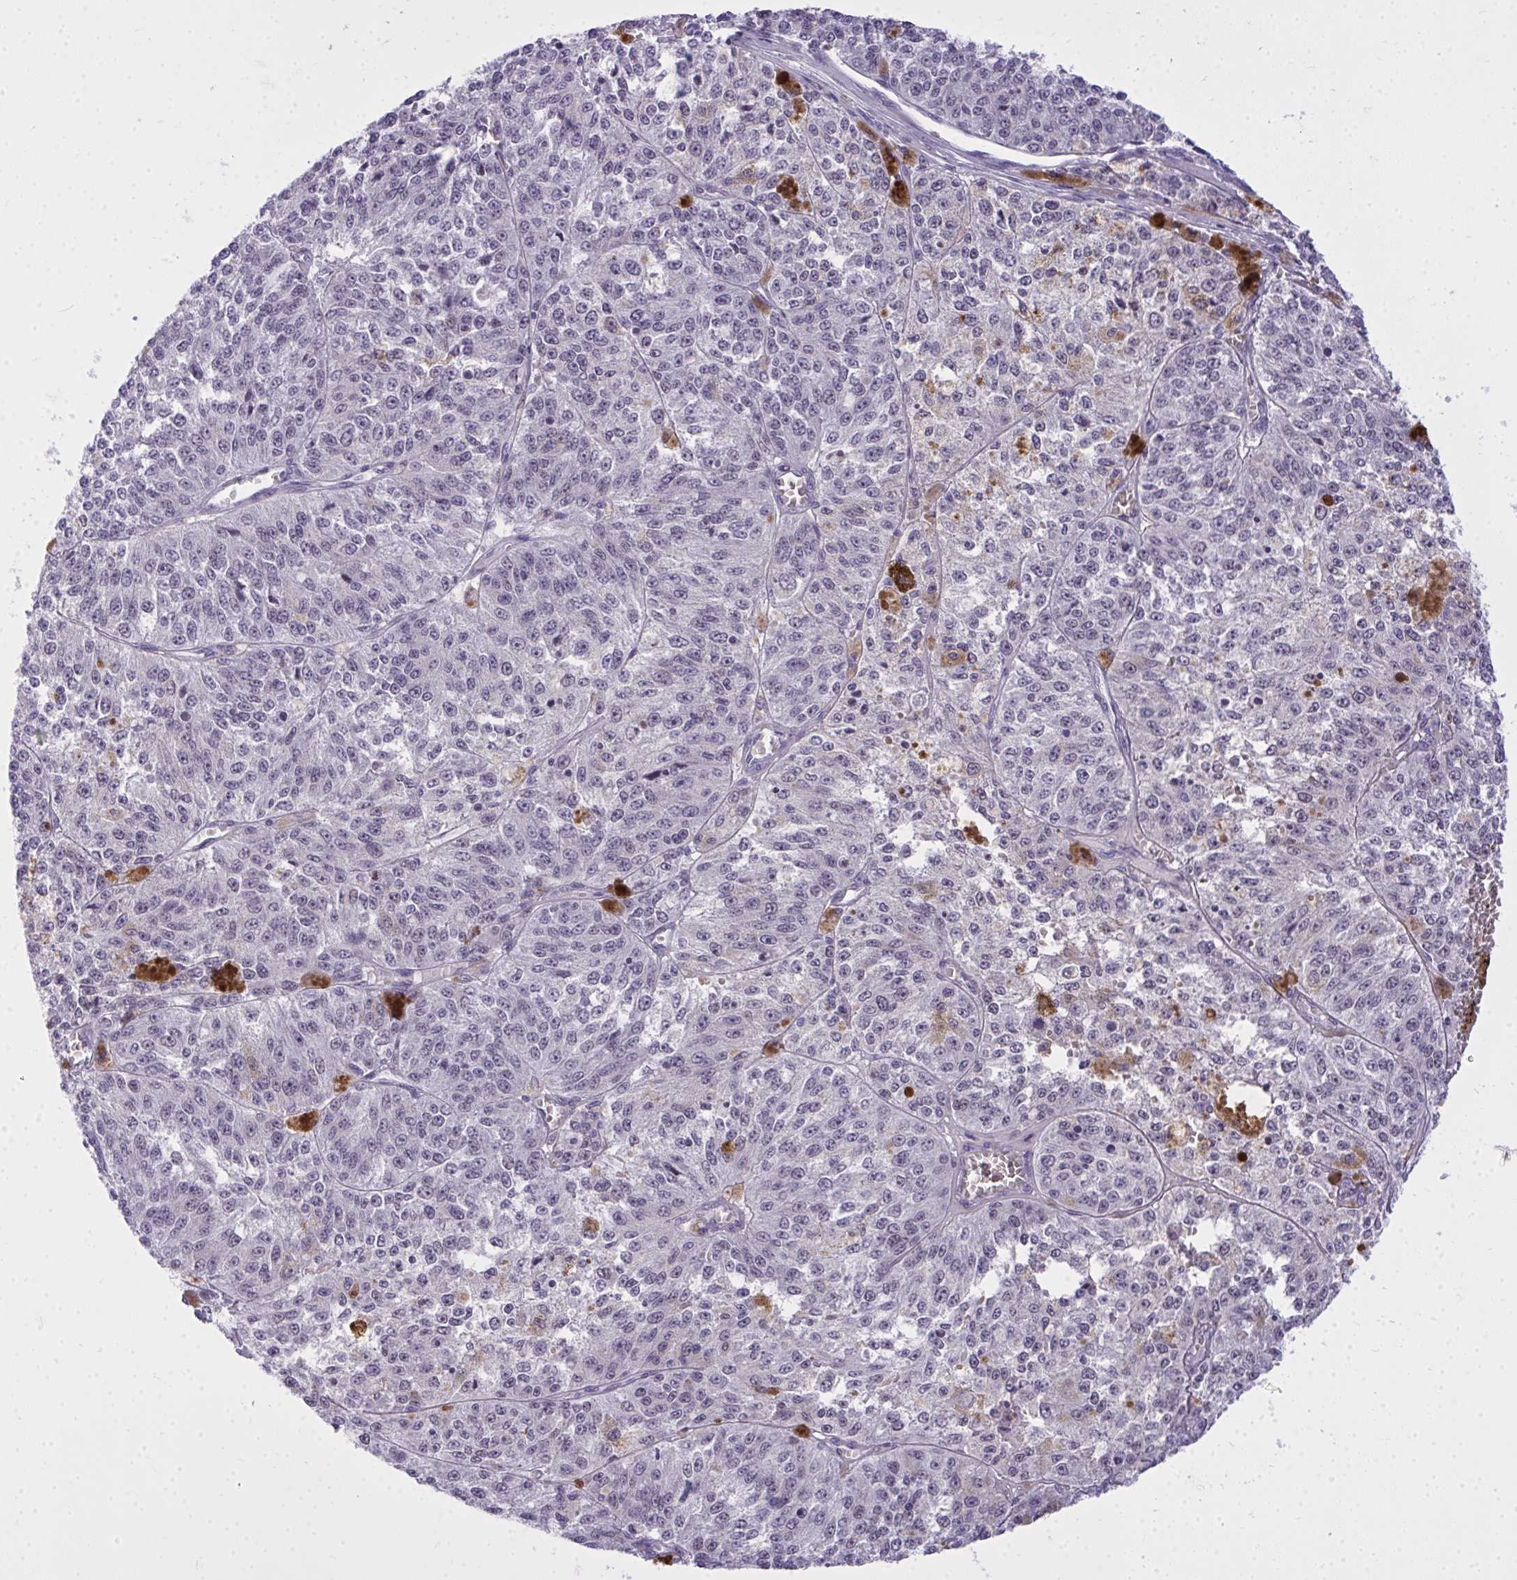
{"staining": {"intensity": "negative", "quantity": "none", "location": "none"}, "tissue": "melanoma", "cell_type": "Tumor cells", "image_type": "cancer", "snomed": [{"axis": "morphology", "description": "Malignant melanoma, Metastatic site"}, {"axis": "topography", "description": "Lymph node"}], "caption": "Tumor cells show no significant protein positivity in melanoma.", "gene": "TEAD4", "patient": {"sex": "female", "age": 64}}